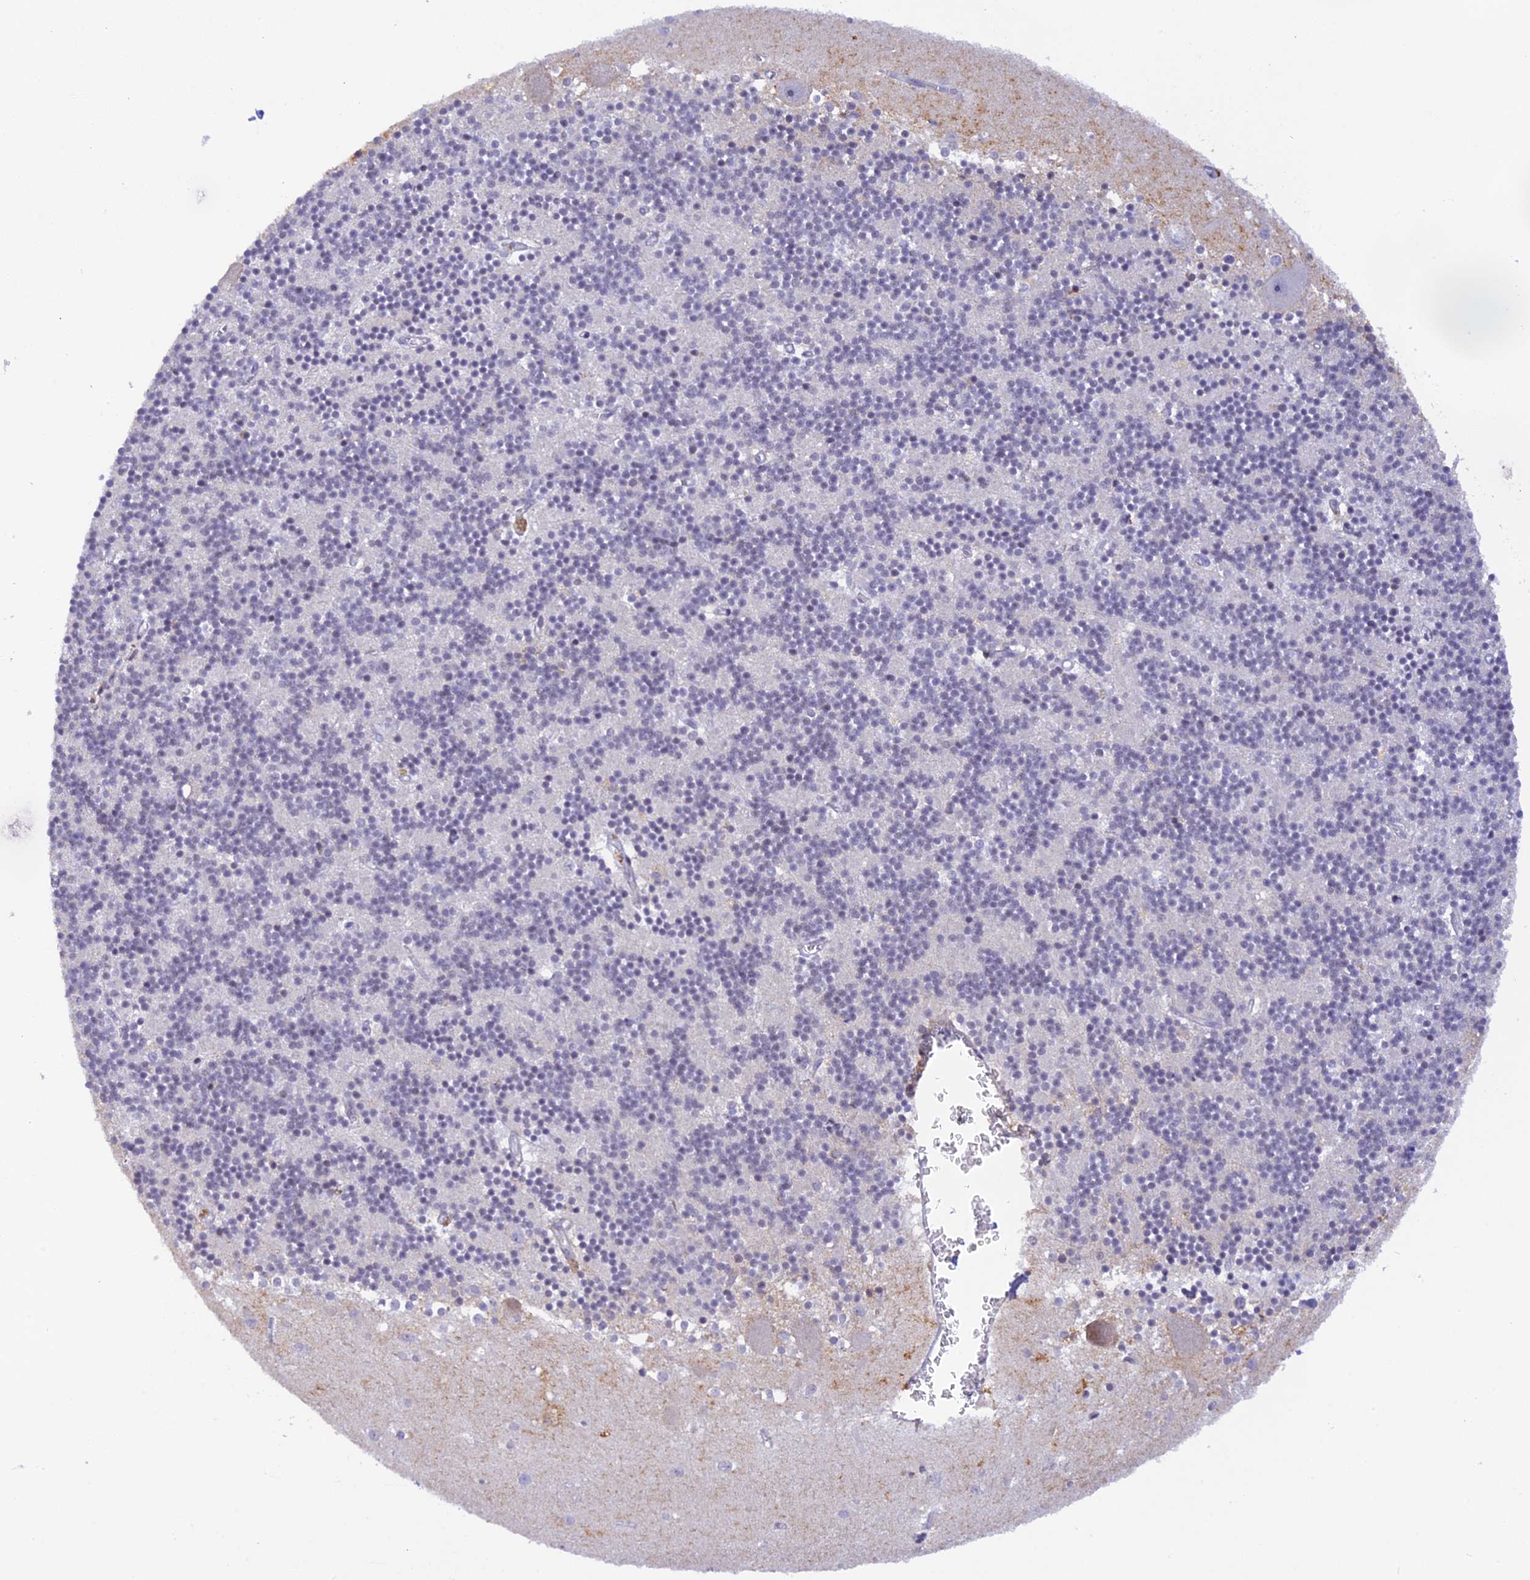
{"staining": {"intensity": "negative", "quantity": "none", "location": "none"}, "tissue": "cerebellum", "cell_type": "Cells in granular layer", "image_type": "normal", "snomed": [{"axis": "morphology", "description": "Normal tissue, NOS"}, {"axis": "topography", "description": "Cerebellum"}], "caption": "This image is of benign cerebellum stained with immunohistochemistry (IHC) to label a protein in brown with the nuclei are counter-stained blue. There is no staining in cells in granular layer.", "gene": "THAP11", "patient": {"sex": "male", "age": 54}}